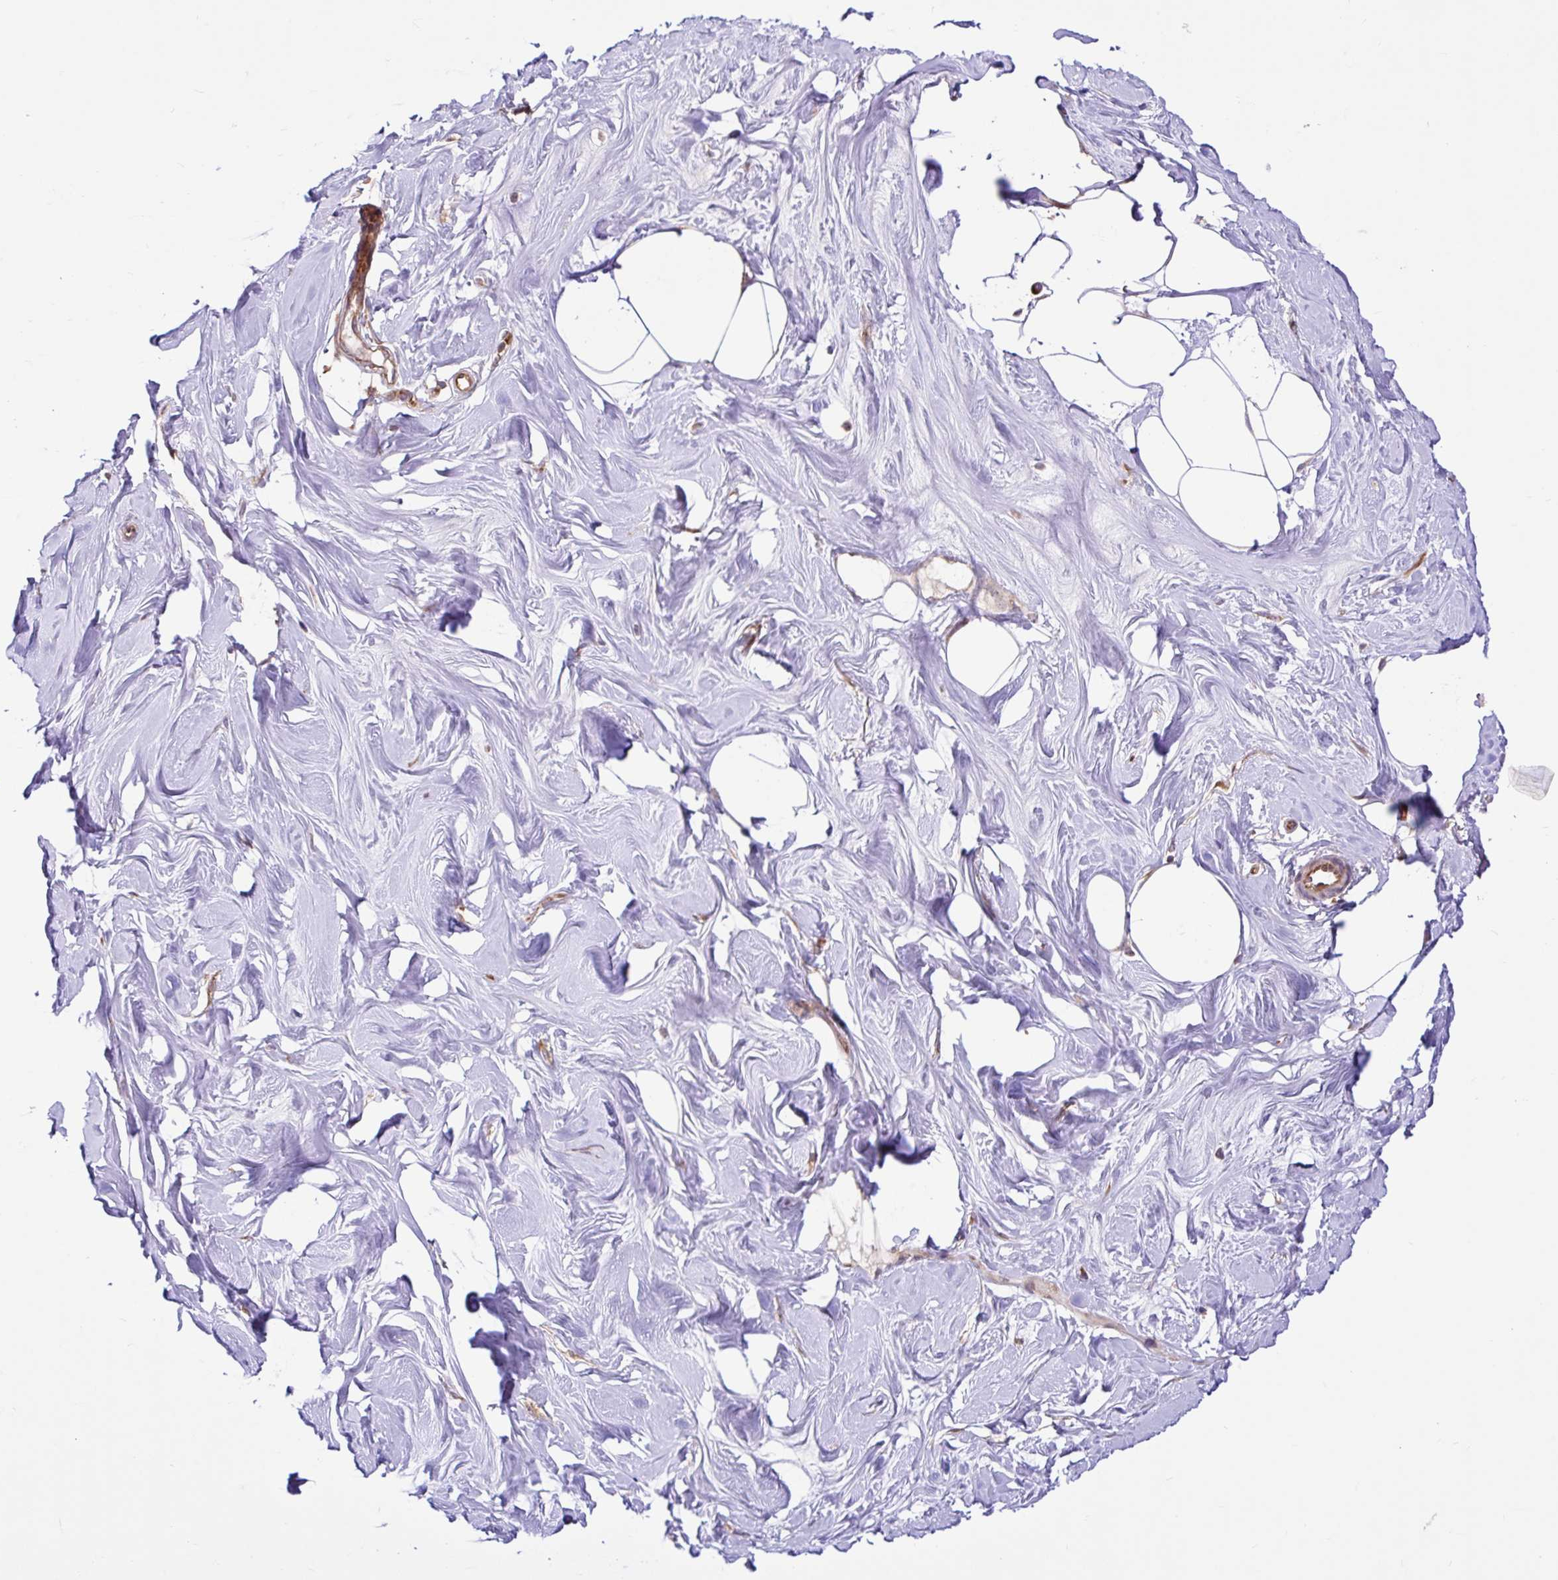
{"staining": {"intensity": "negative", "quantity": "none", "location": "none"}, "tissue": "breast", "cell_type": "Adipocytes", "image_type": "normal", "snomed": [{"axis": "morphology", "description": "Normal tissue, NOS"}, {"axis": "topography", "description": "Breast"}], "caption": "Immunohistochemistry (IHC) of normal human breast exhibits no expression in adipocytes. (DAB immunohistochemistry (IHC) visualized using brightfield microscopy, high magnification).", "gene": "NTPCR", "patient": {"sex": "female", "age": 27}}